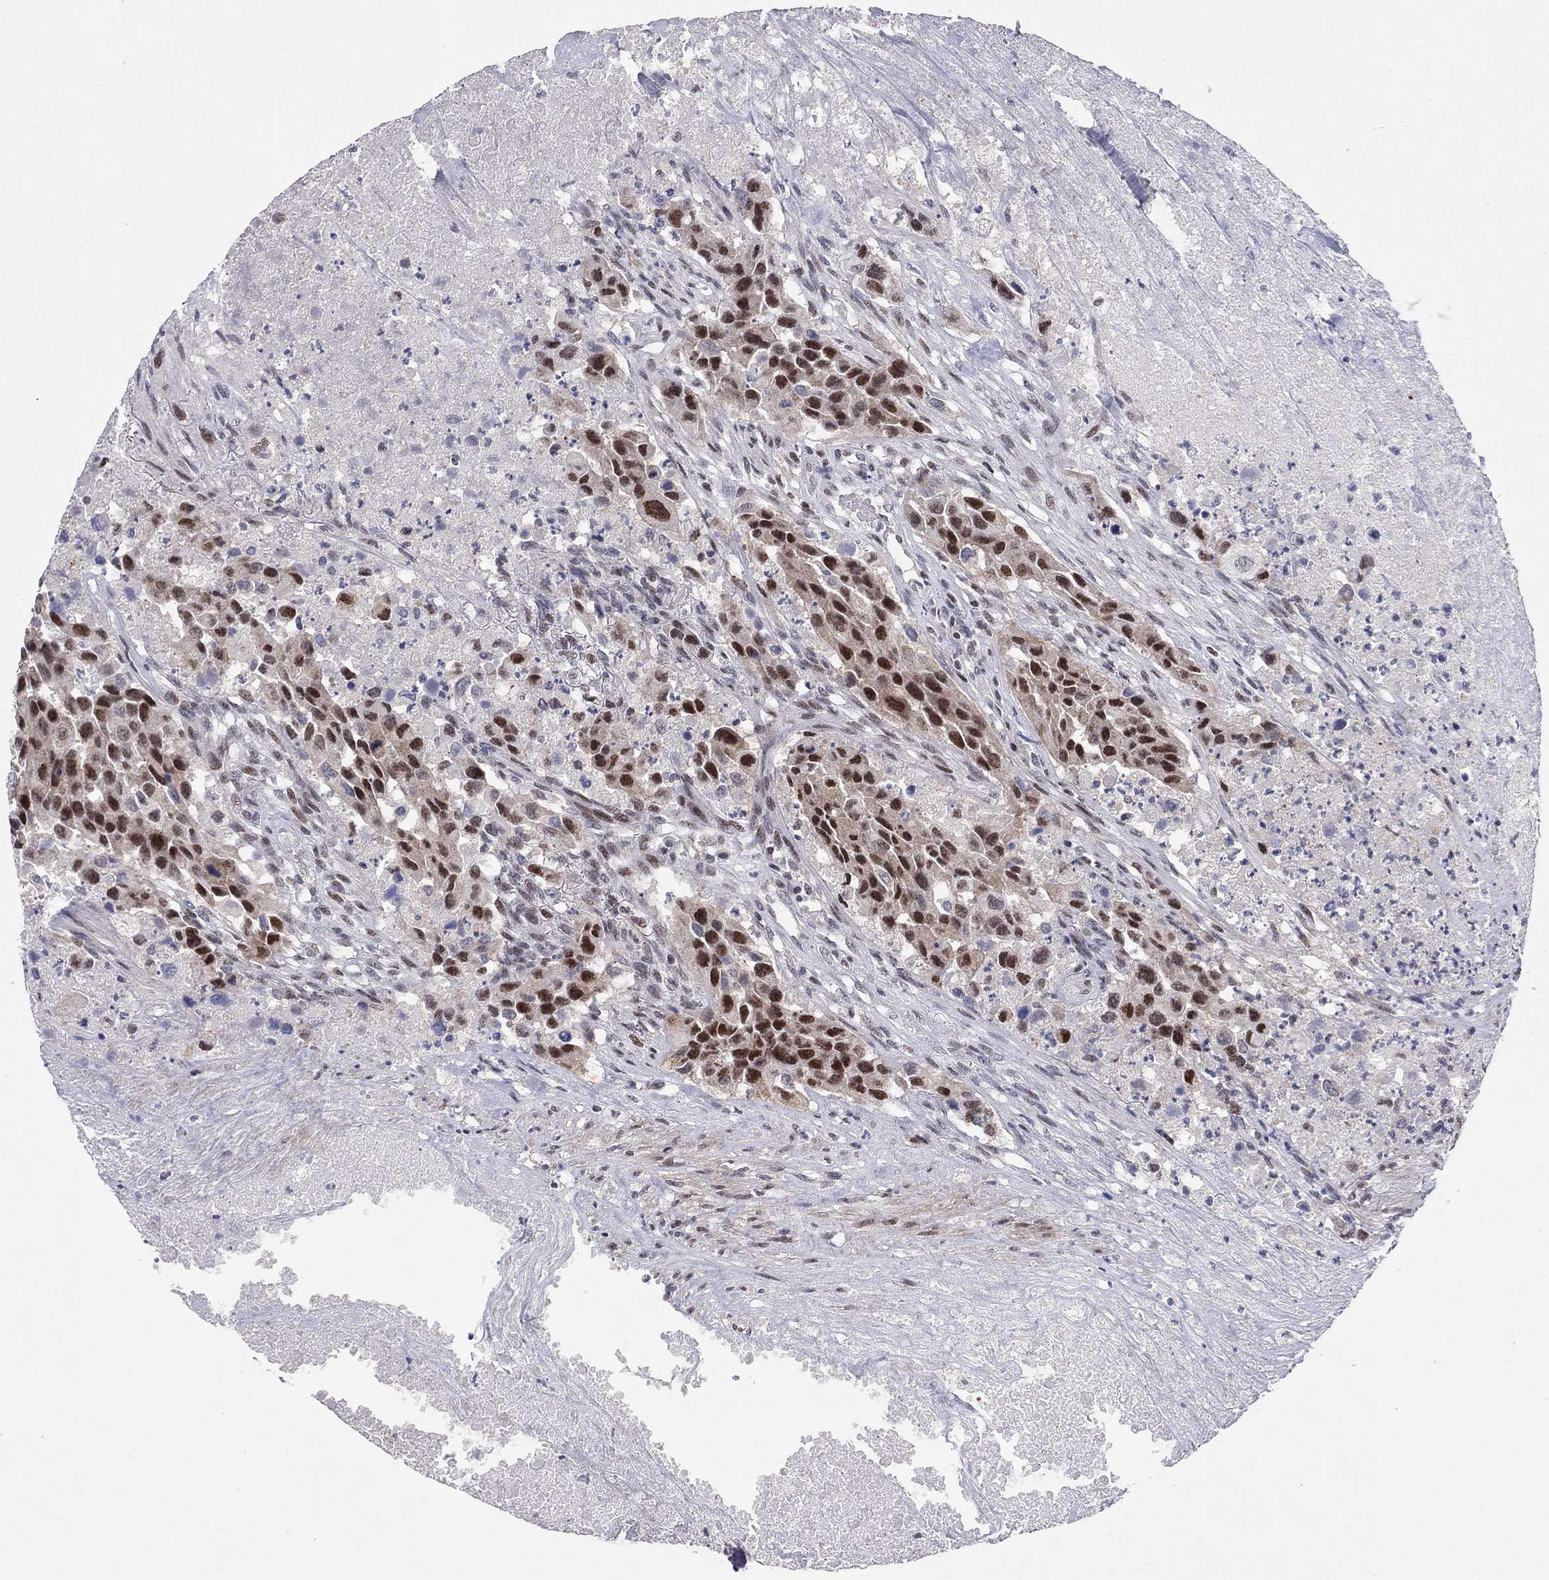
{"staining": {"intensity": "strong", "quantity": ">75%", "location": "nuclear"}, "tissue": "urothelial cancer", "cell_type": "Tumor cells", "image_type": "cancer", "snomed": [{"axis": "morphology", "description": "Urothelial carcinoma, High grade"}, {"axis": "topography", "description": "Urinary bladder"}], "caption": "Immunohistochemical staining of human urothelial cancer demonstrates high levels of strong nuclear protein positivity in about >75% of tumor cells. (DAB (3,3'-diaminobenzidine) = brown stain, brightfield microscopy at high magnification).", "gene": "HDAC3", "patient": {"sex": "female", "age": 73}}